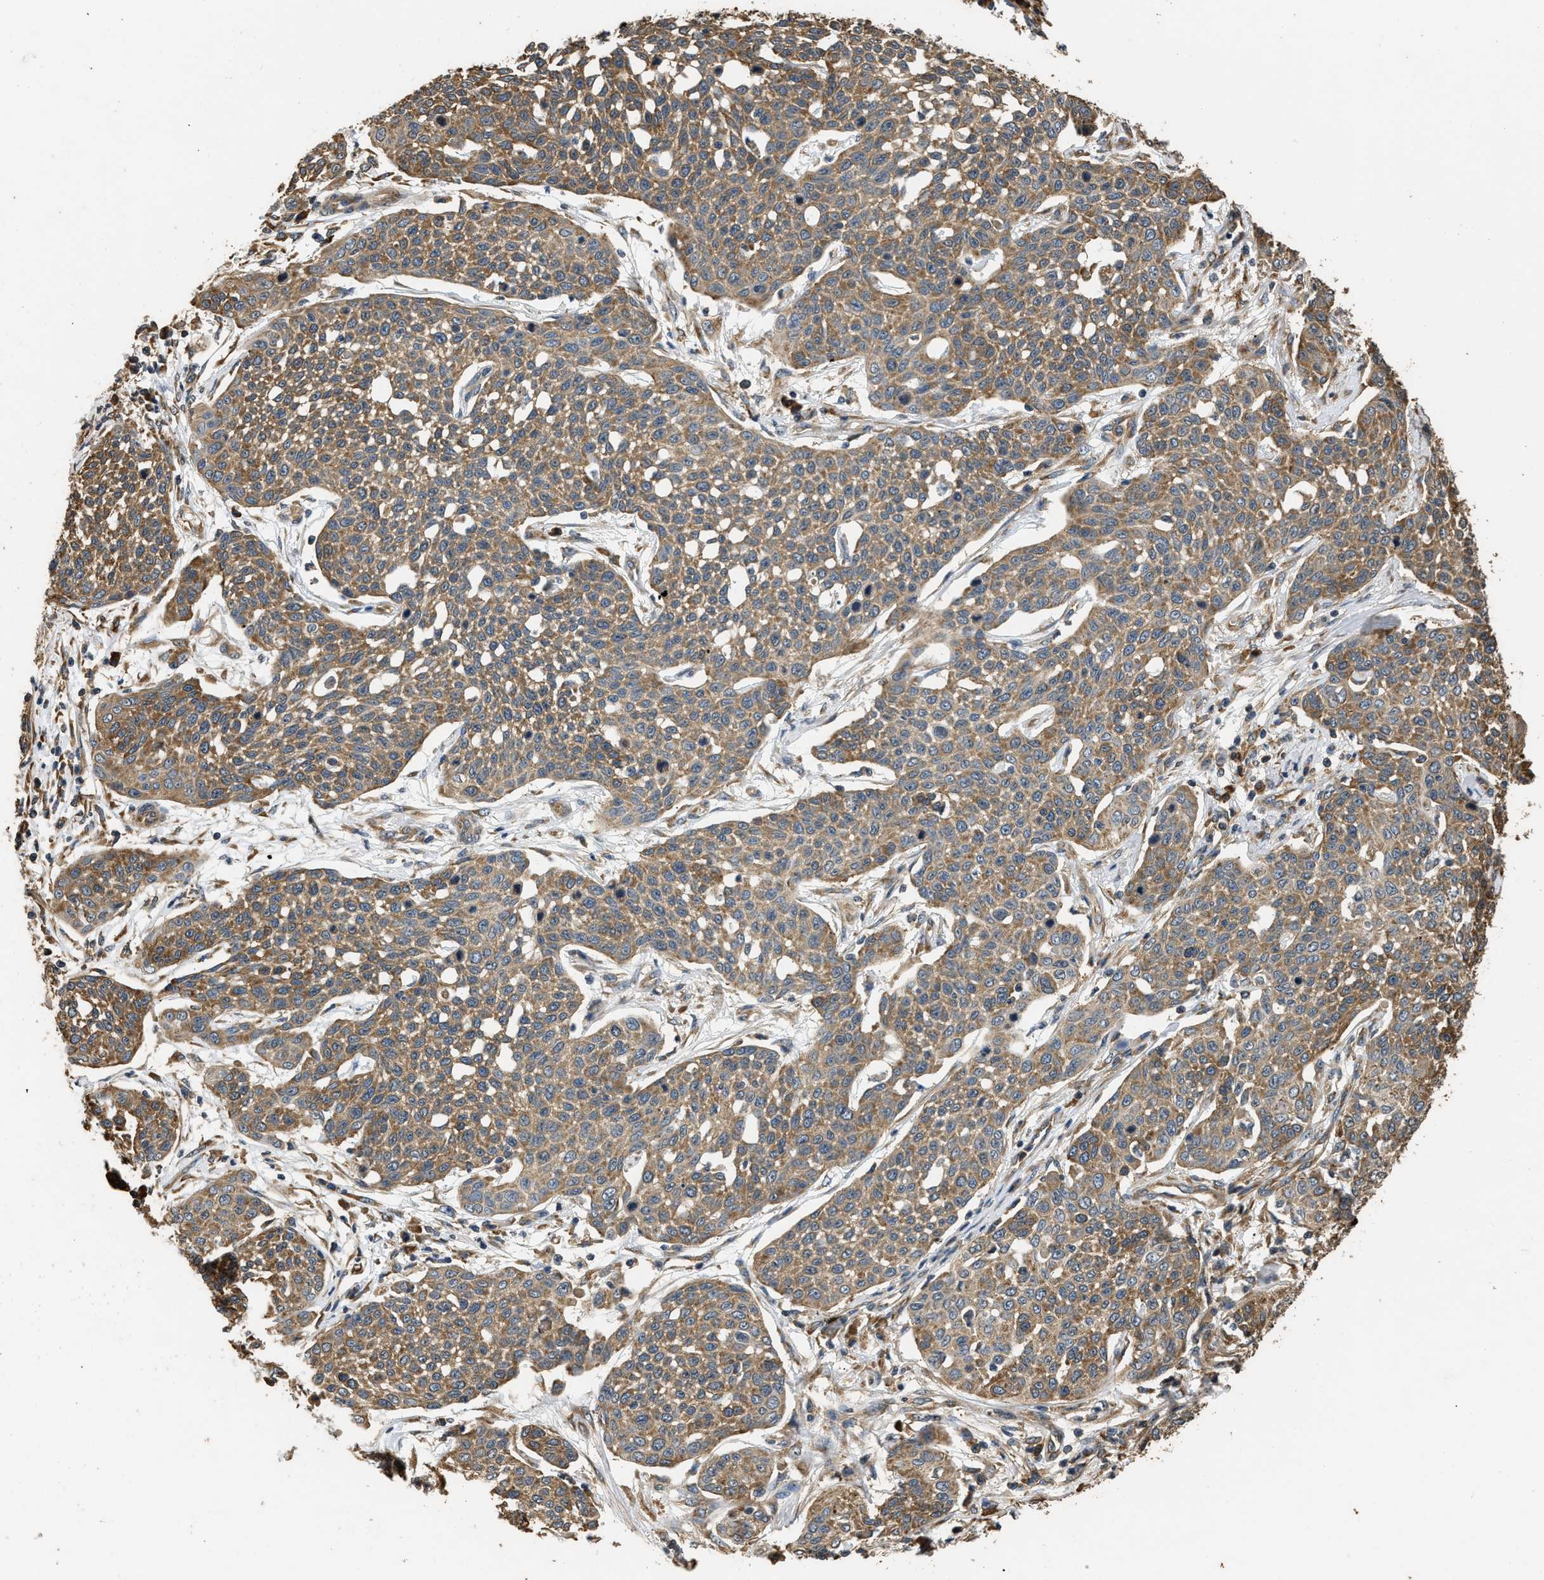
{"staining": {"intensity": "moderate", "quantity": ">75%", "location": "cytoplasmic/membranous"}, "tissue": "cervical cancer", "cell_type": "Tumor cells", "image_type": "cancer", "snomed": [{"axis": "morphology", "description": "Squamous cell carcinoma, NOS"}, {"axis": "topography", "description": "Cervix"}], "caption": "IHC image of cervical cancer (squamous cell carcinoma) stained for a protein (brown), which reveals medium levels of moderate cytoplasmic/membranous positivity in approximately >75% of tumor cells.", "gene": "SLC36A4", "patient": {"sex": "female", "age": 34}}